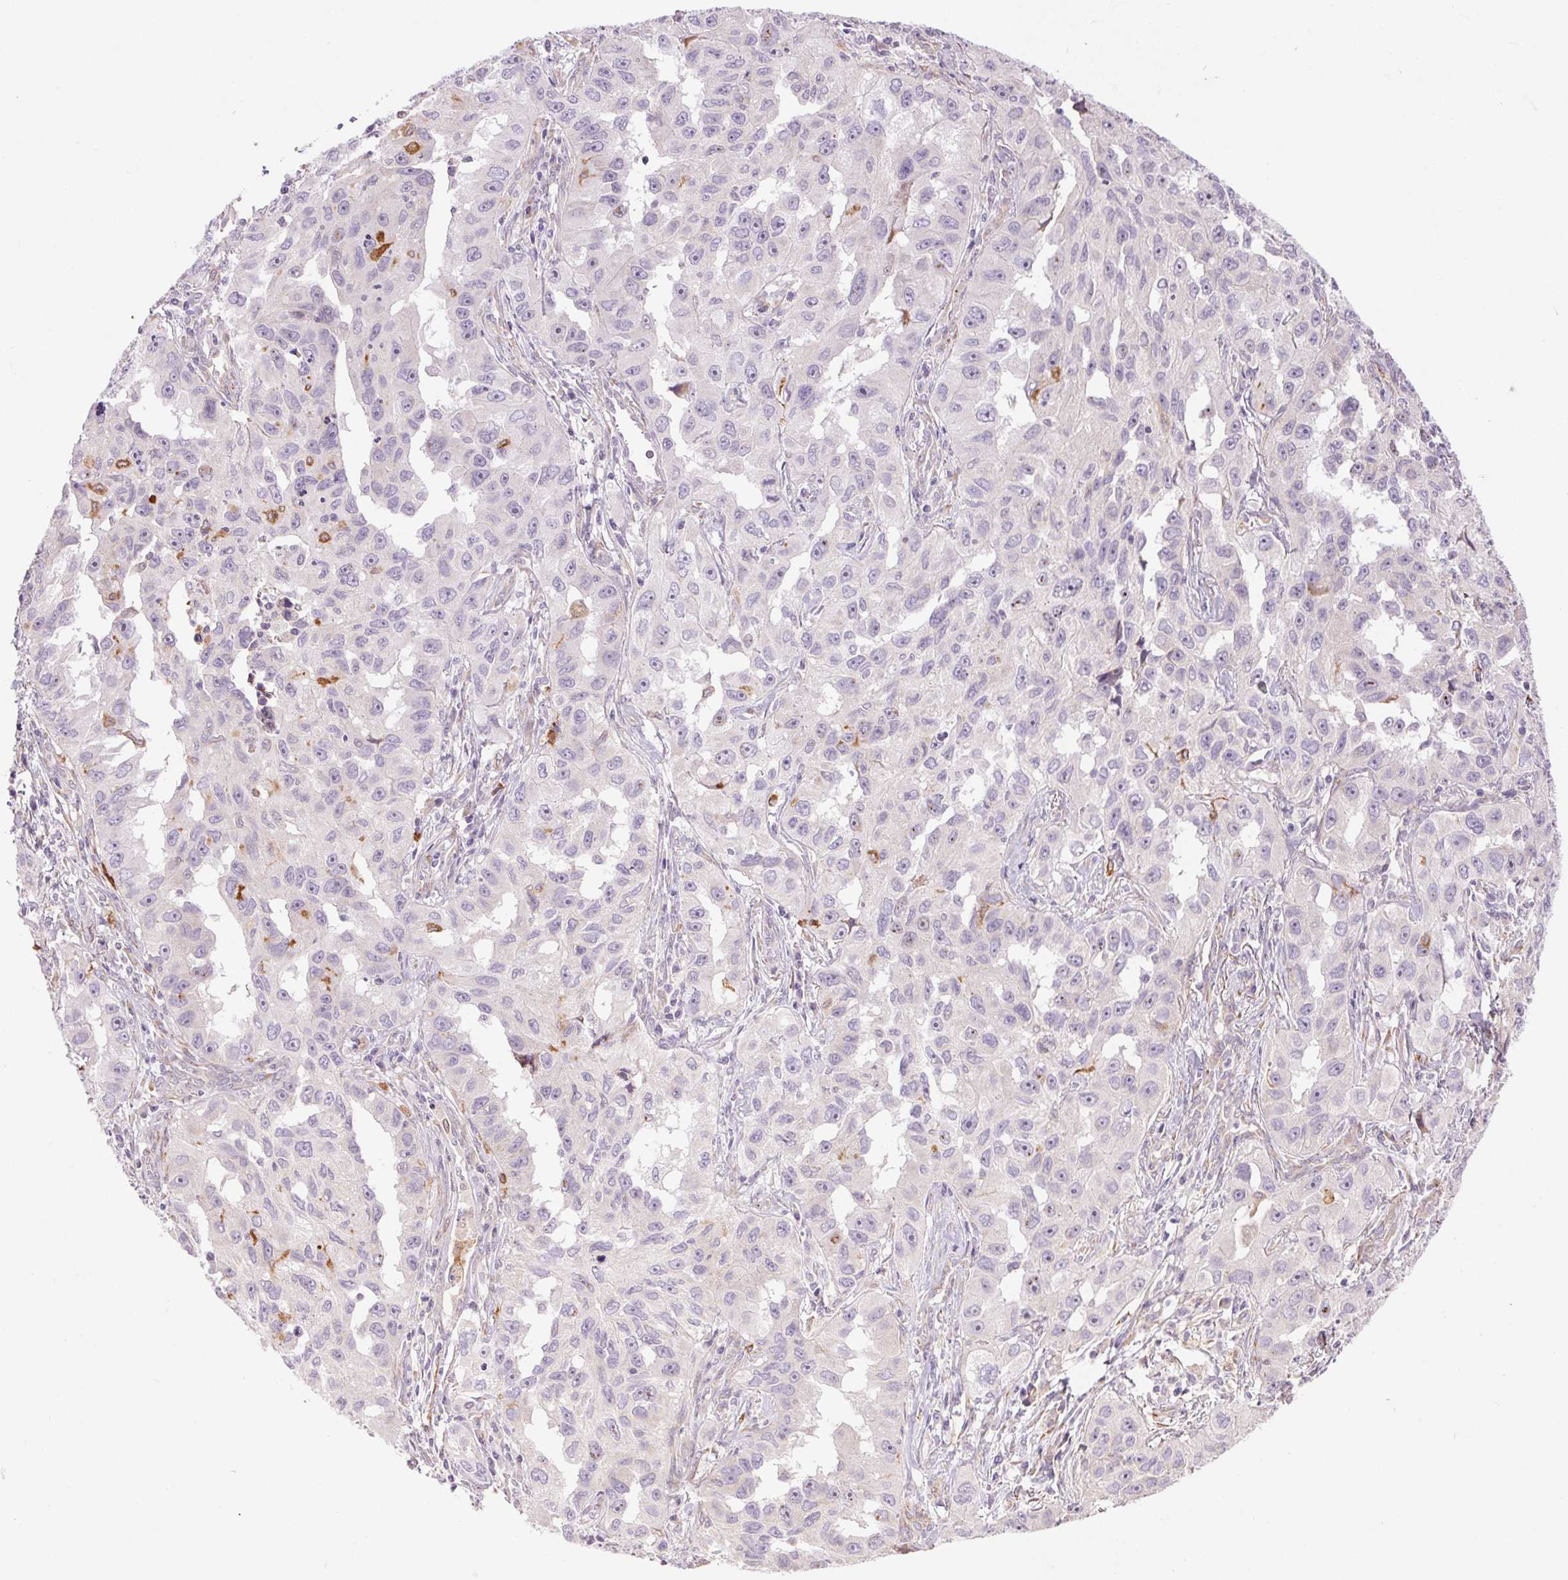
{"staining": {"intensity": "negative", "quantity": "none", "location": "none"}, "tissue": "lung cancer", "cell_type": "Tumor cells", "image_type": "cancer", "snomed": [{"axis": "morphology", "description": "Adenocarcinoma, NOS"}, {"axis": "topography", "description": "Lung"}], "caption": "DAB (3,3'-diaminobenzidine) immunohistochemical staining of human lung adenocarcinoma displays no significant staining in tumor cells.", "gene": "METTL17", "patient": {"sex": "female", "age": 73}}